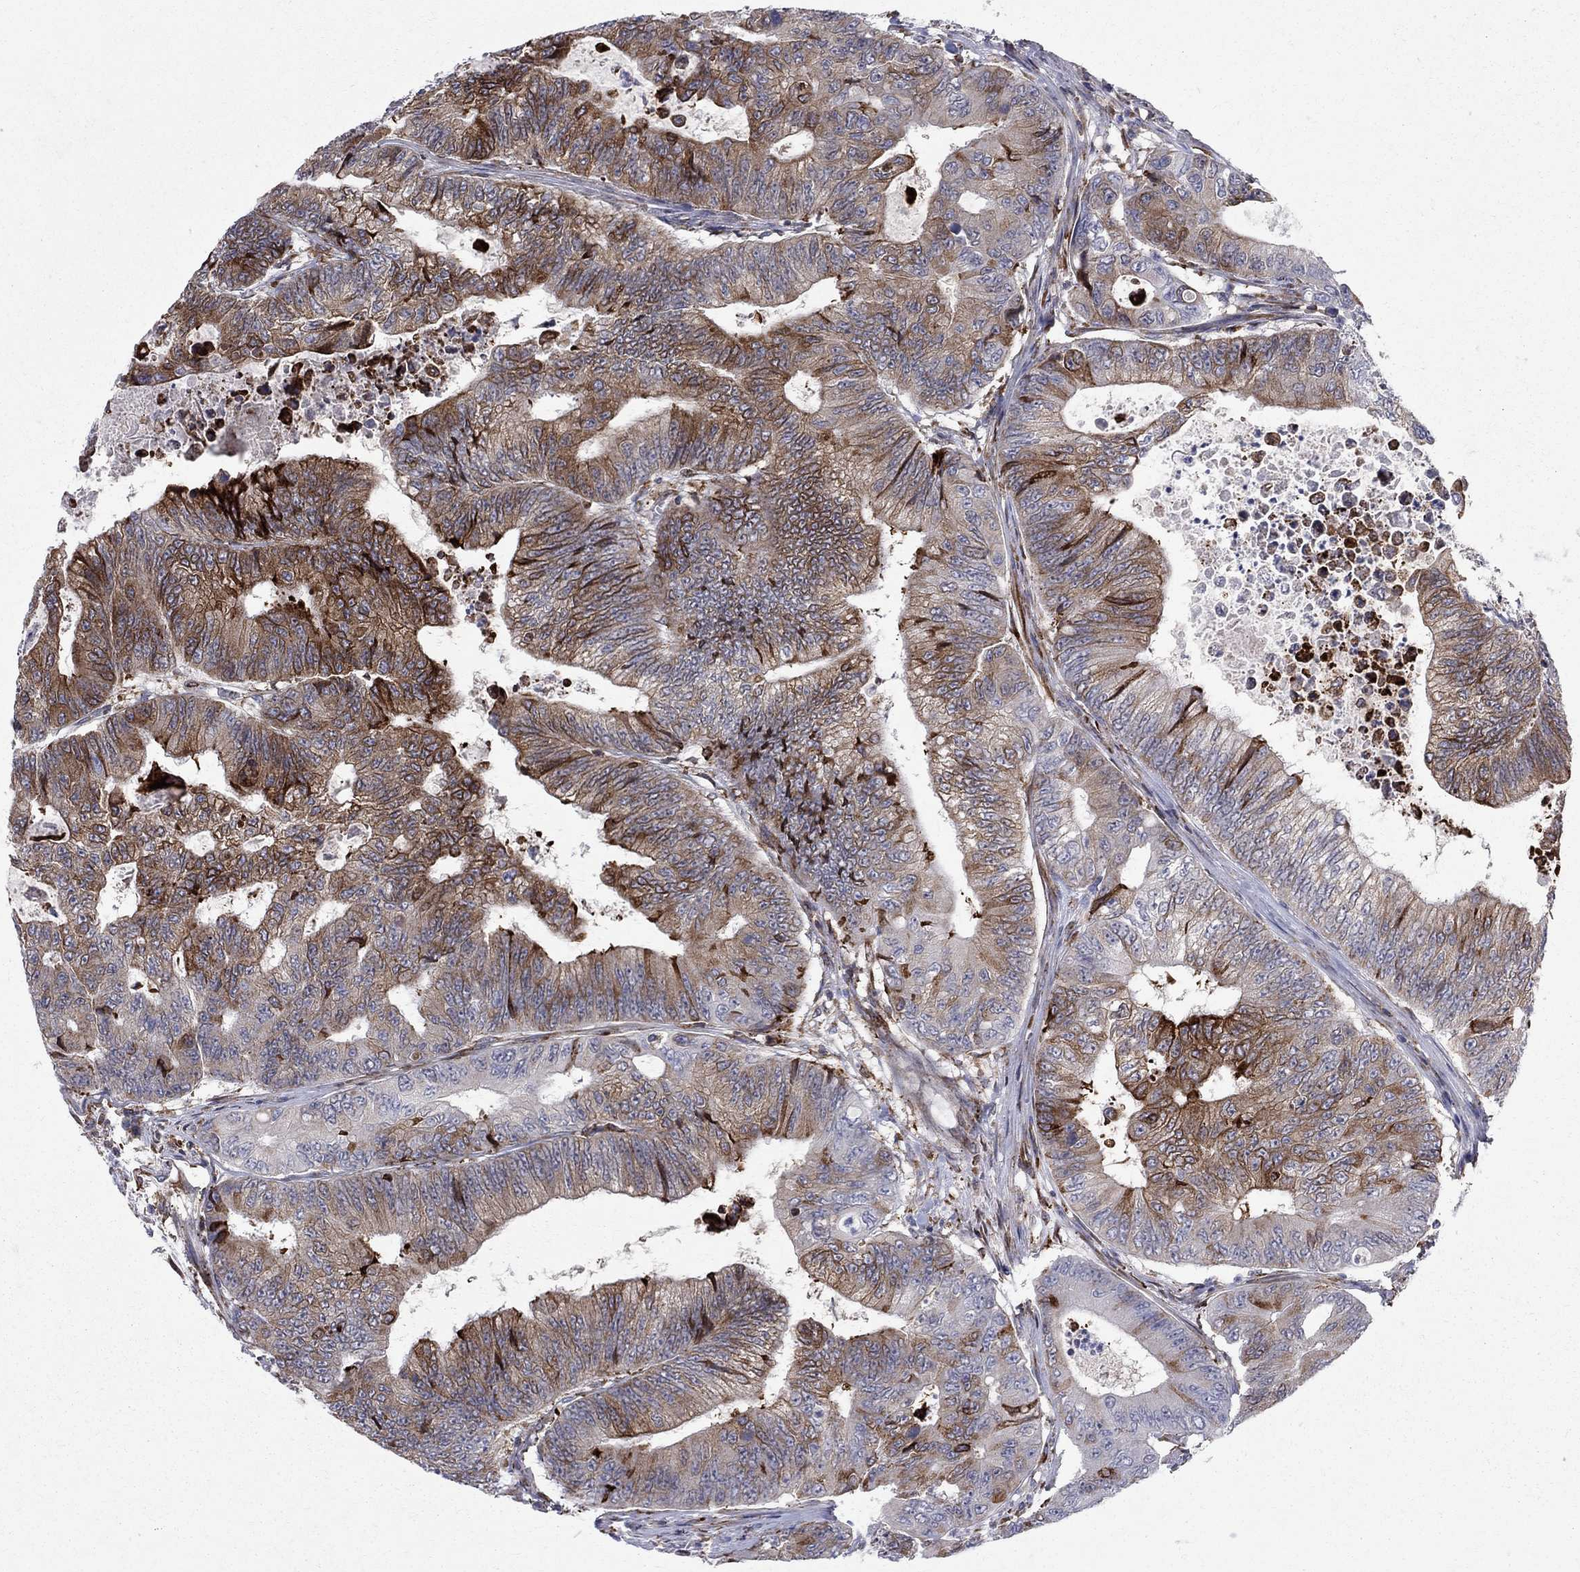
{"staining": {"intensity": "moderate", "quantity": "<25%", "location": "cytoplasmic/membranous"}, "tissue": "colorectal cancer", "cell_type": "Tumor cells", "image_type": "cancer", "snomed": [{"axis": "morphology", "description": "Adenocarcinoma, NOS"}, {"axis": "topography", "description": "Colon"}], "caption": "Tumor cells show low levels of moderate cytoplasmic/membranous staining in about <25% of cells in human colorectal cancer (adenocarcinoma).", "gene": "CAB39L", "patient": {"sex": "female", "age": 48}}